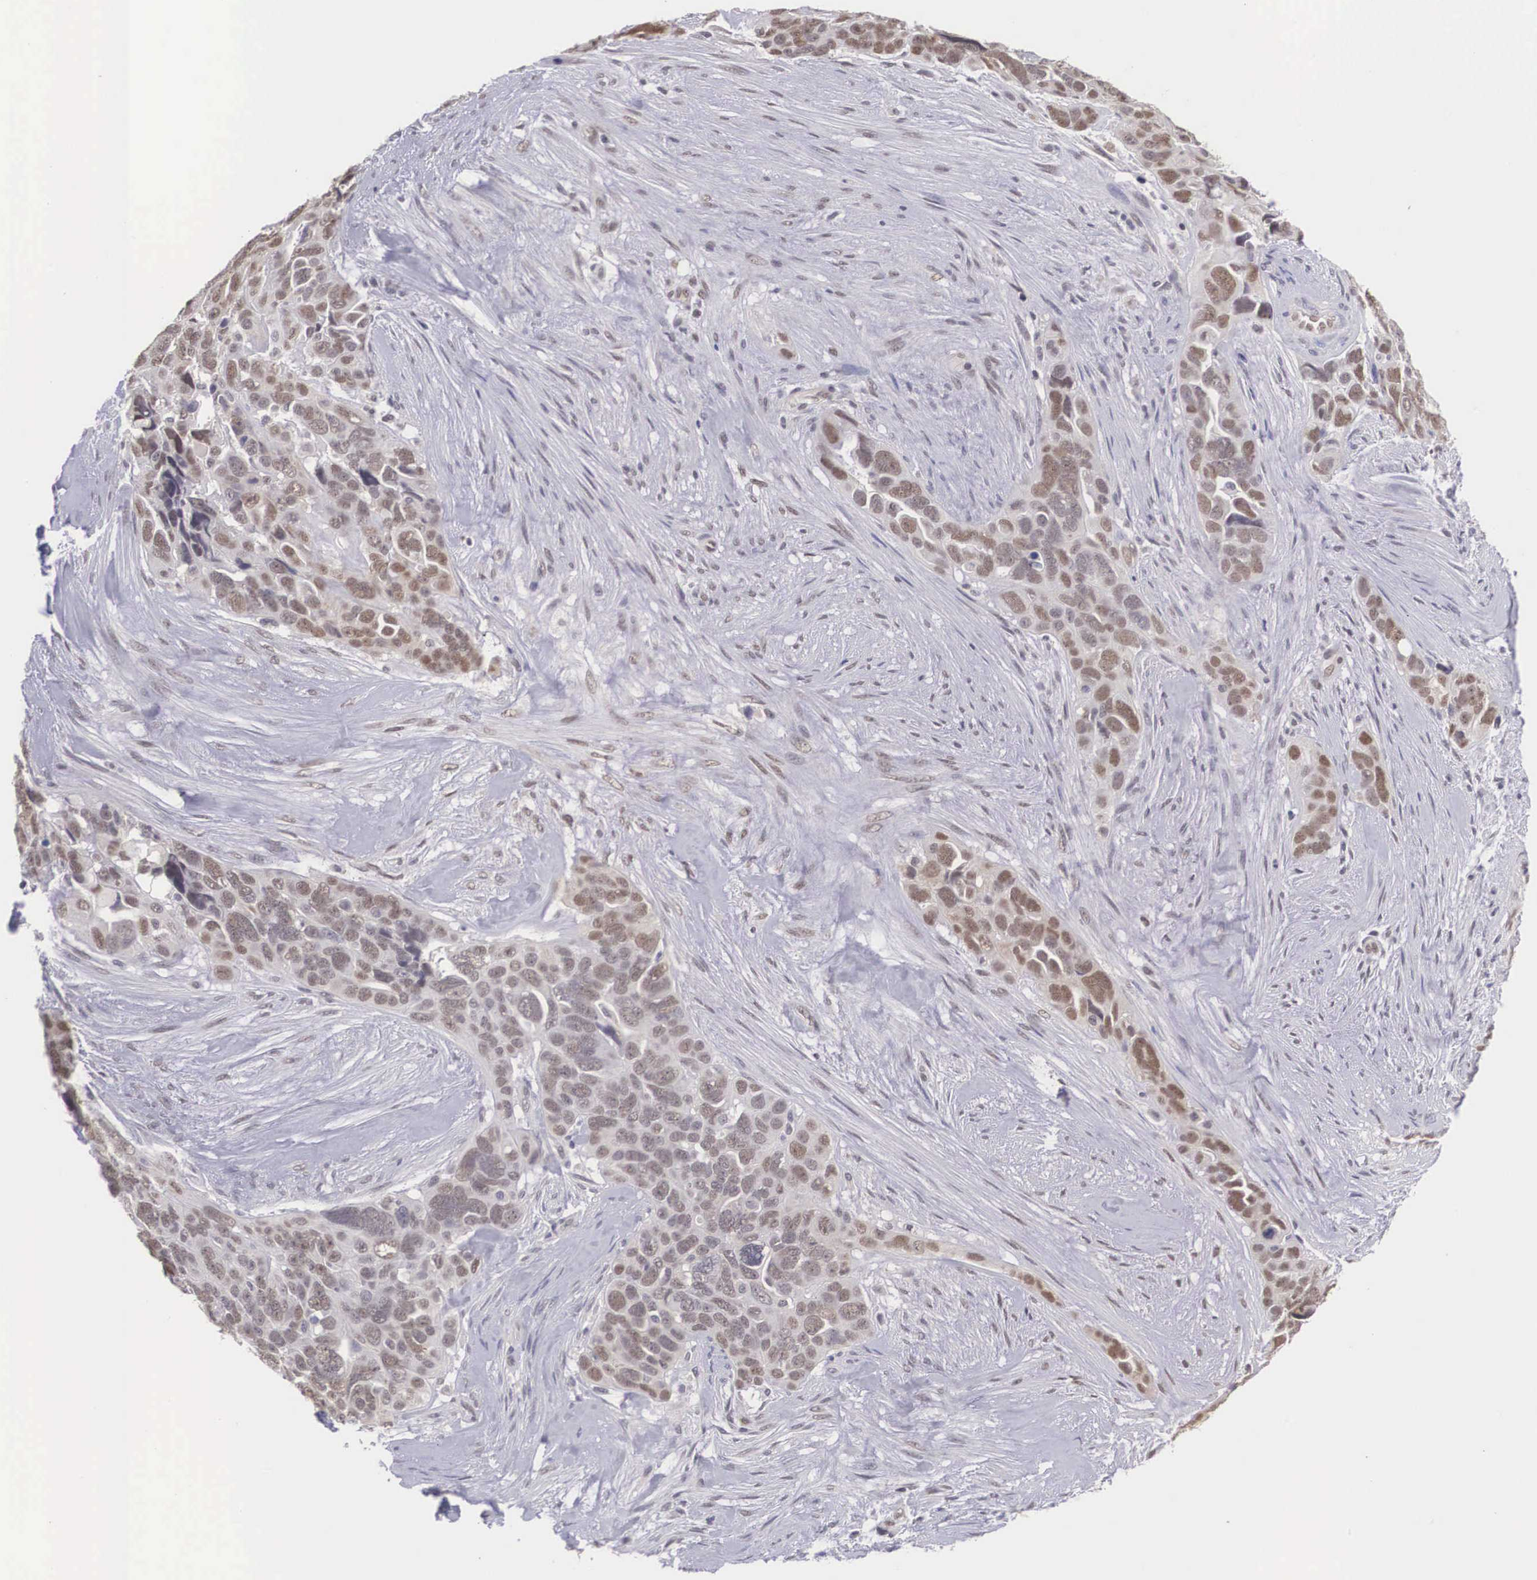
{"staining": {"intensity": "moderate", "quantity": "25%-75%", "location": "cytoplasmic/membranous,nuclear"}, "tissue": "ovarian cancer", "cell_type": "Tumor cells", "image_type": "cancer", "snomed": [{"axis": "morphology", "description": "Cystadenocarcinoma, serous, NOS"}, {"axis": "topography", "description": "Ovary"}], "caption": "Immunohistochemistry staining of ovarian serous cystadenocarcinoma, which reveals medium levels of moderate cytoplasmic/membranous and nuclear staining in approximately 25%-75% of tumor cells indicating moderate cytoplasmic/membranous and nuclear protein positivity. The staining was performed using DAB (3,3'-diaminobenzidine) (brown) for protein detection and nuclei were counterstained in hematoxylin (blue).", "gene": "NINL", "patient": {"sex": "female", "age": 63}}